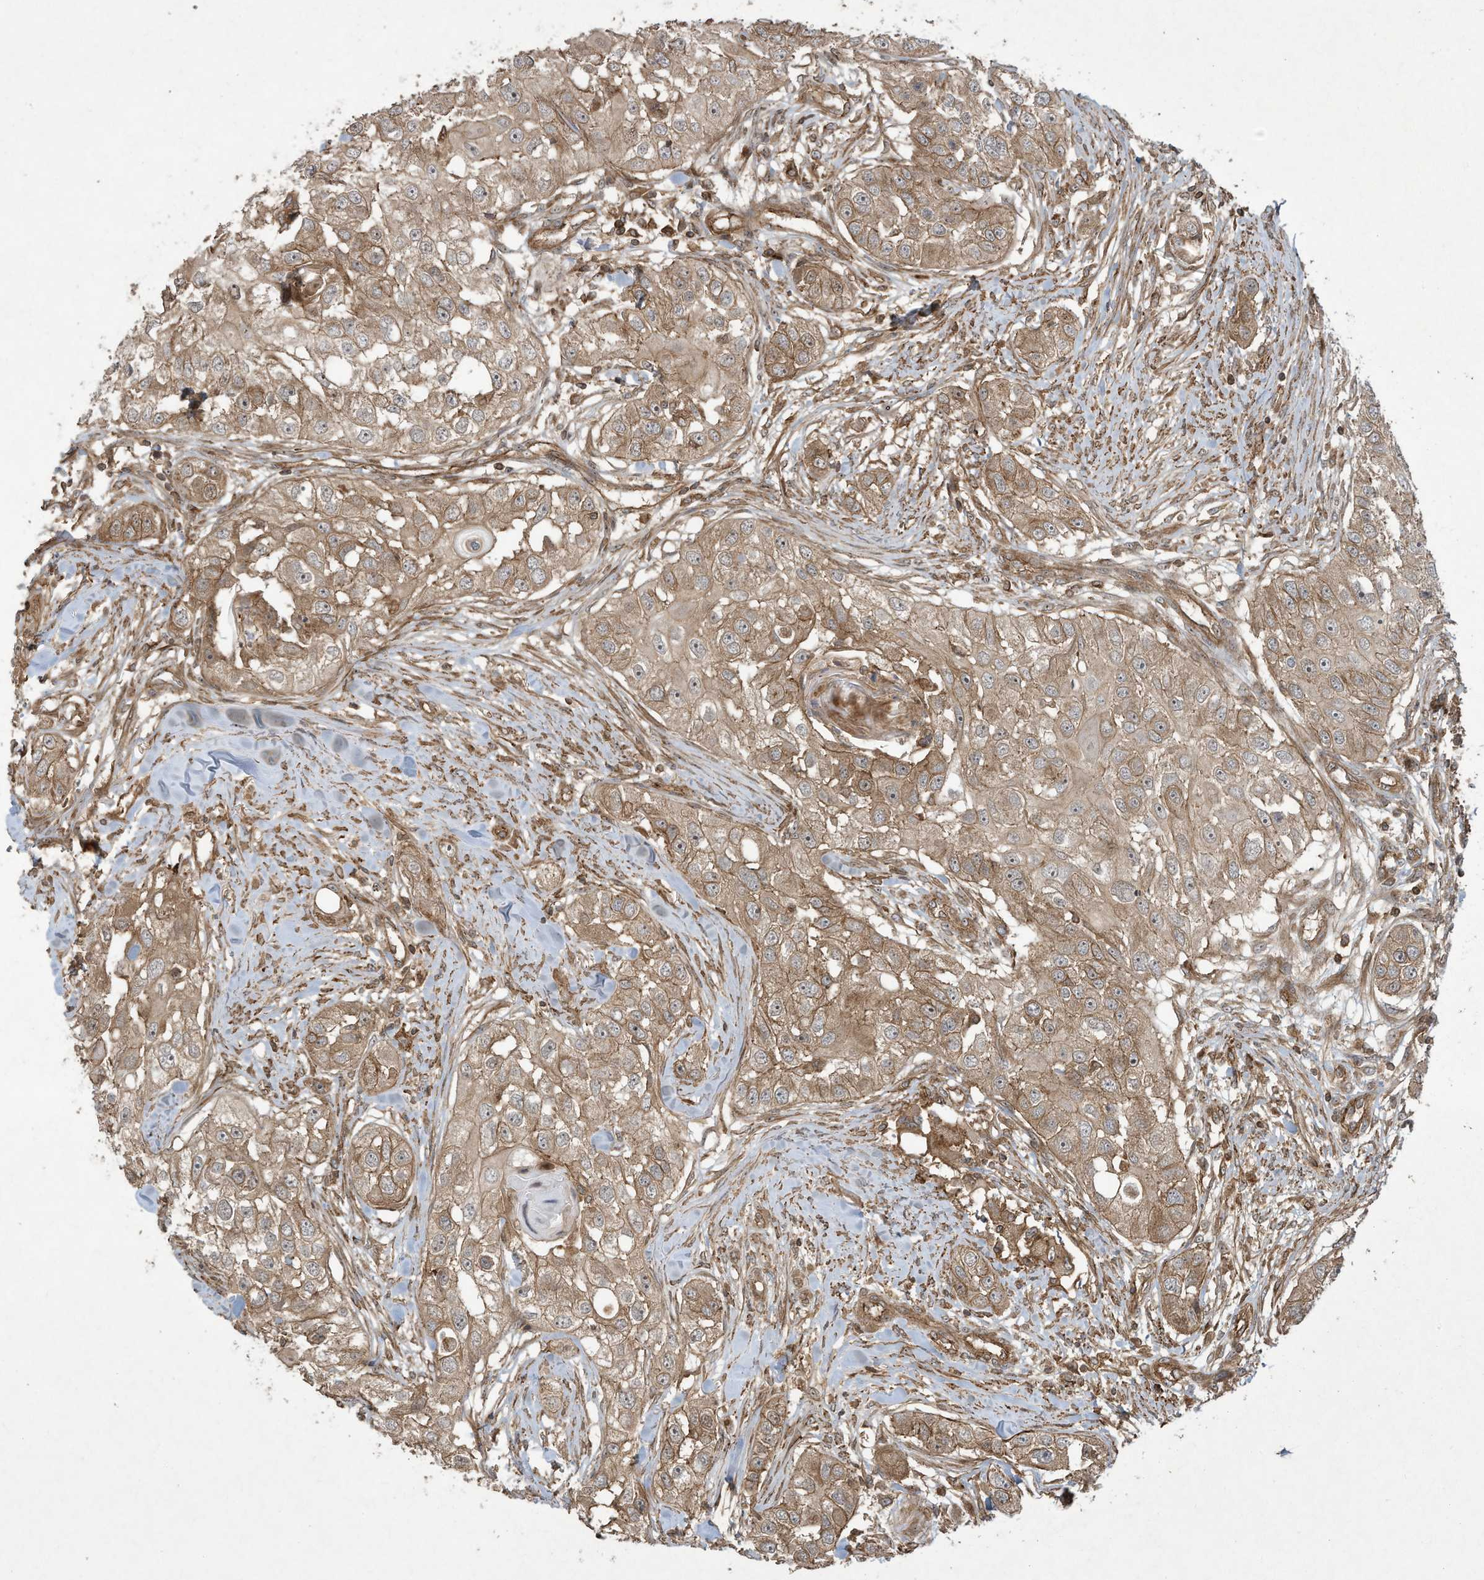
{"staining": {"intensity": "moderate", "quantity": ">75%", "location": "cytoplasmic/membranous"}, "tissue": "head and neck cancer", "cell_type": "Tumor cells", "image_type": "cancer", "snomed": [{"axis": "morphology", "description": "Normal tissue, NOS"}, {"axis": "morphology", "description": "Squamous cell carcinoma, NOS"}, {"axis": "topography", "description": "Skeletal muscle"}, {"axis": "topography", "description": "Head-Neck"}], "caption": "A brown stain highlights moderate cytoplasmic/membranous staining of a protein in head and neck cancer tumor cells.", "gene": "DDIT4", "patient": {"sex": "male", "age": 51}}